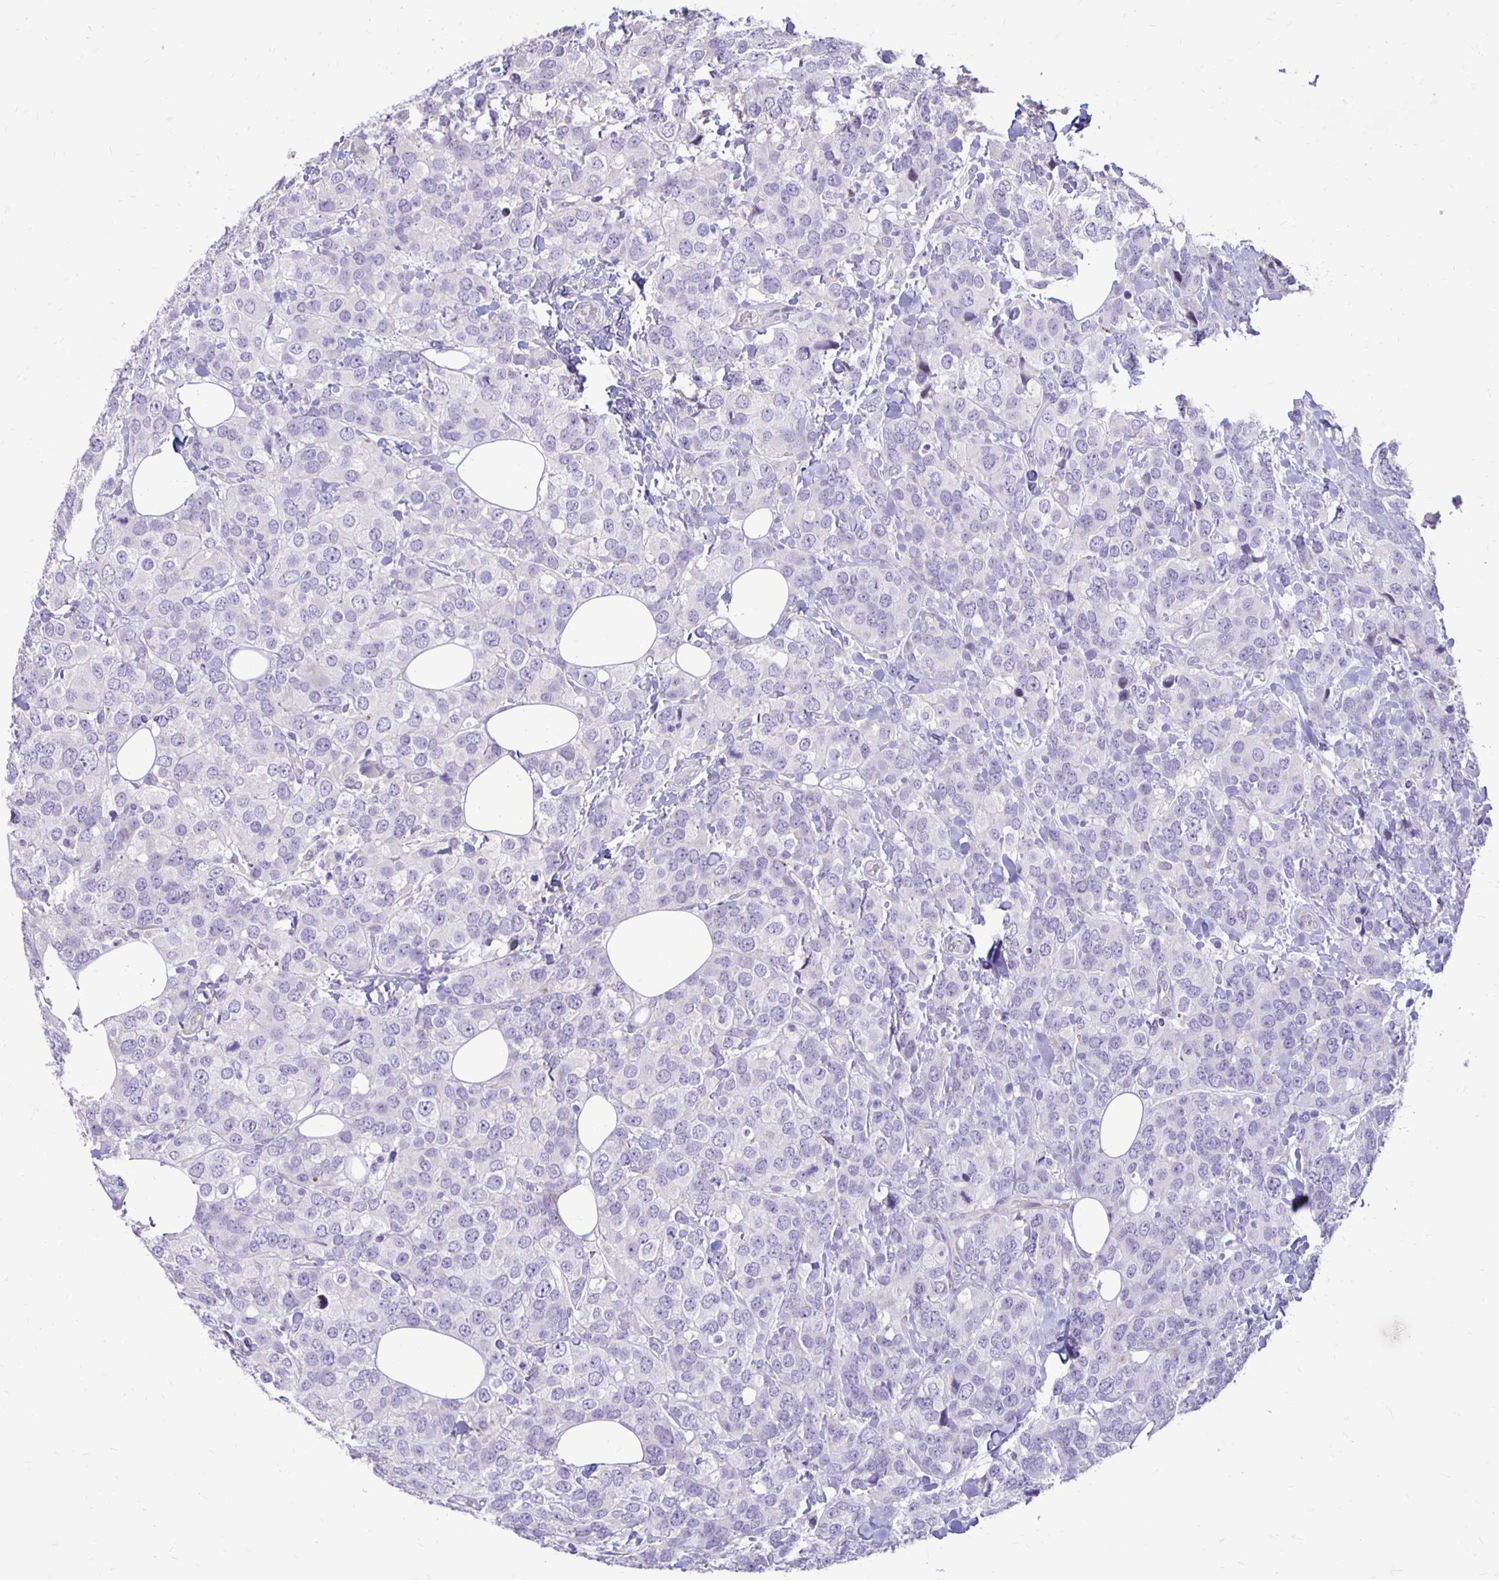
{"staining": {"intensity": "negative", "quantity": "none", "location": "none"}, "tissue": "breast cancer", "cell_type": "Tumor cells", "image_type": "cancer", "snomed": [{"axis": "morphology", "description": "Lobular carcinoma"}, {"axis": "topography", "description": "Breast"}], "caption": "Immunohistochemistry (IHC) micrograph of neoplastic tissue: breast cancer stained with DAB (3,3'-diaminobenzidine) exhibits no significant protein expression in tumor cells. Brightfield microscopy of IHC stained with DAB (3,3'-diaminobenzidine) (brown) and hematoxylin (blue), captured at high magnification.", "gene": "GAS2", "patient": {"sex": "female", "age": 59}}